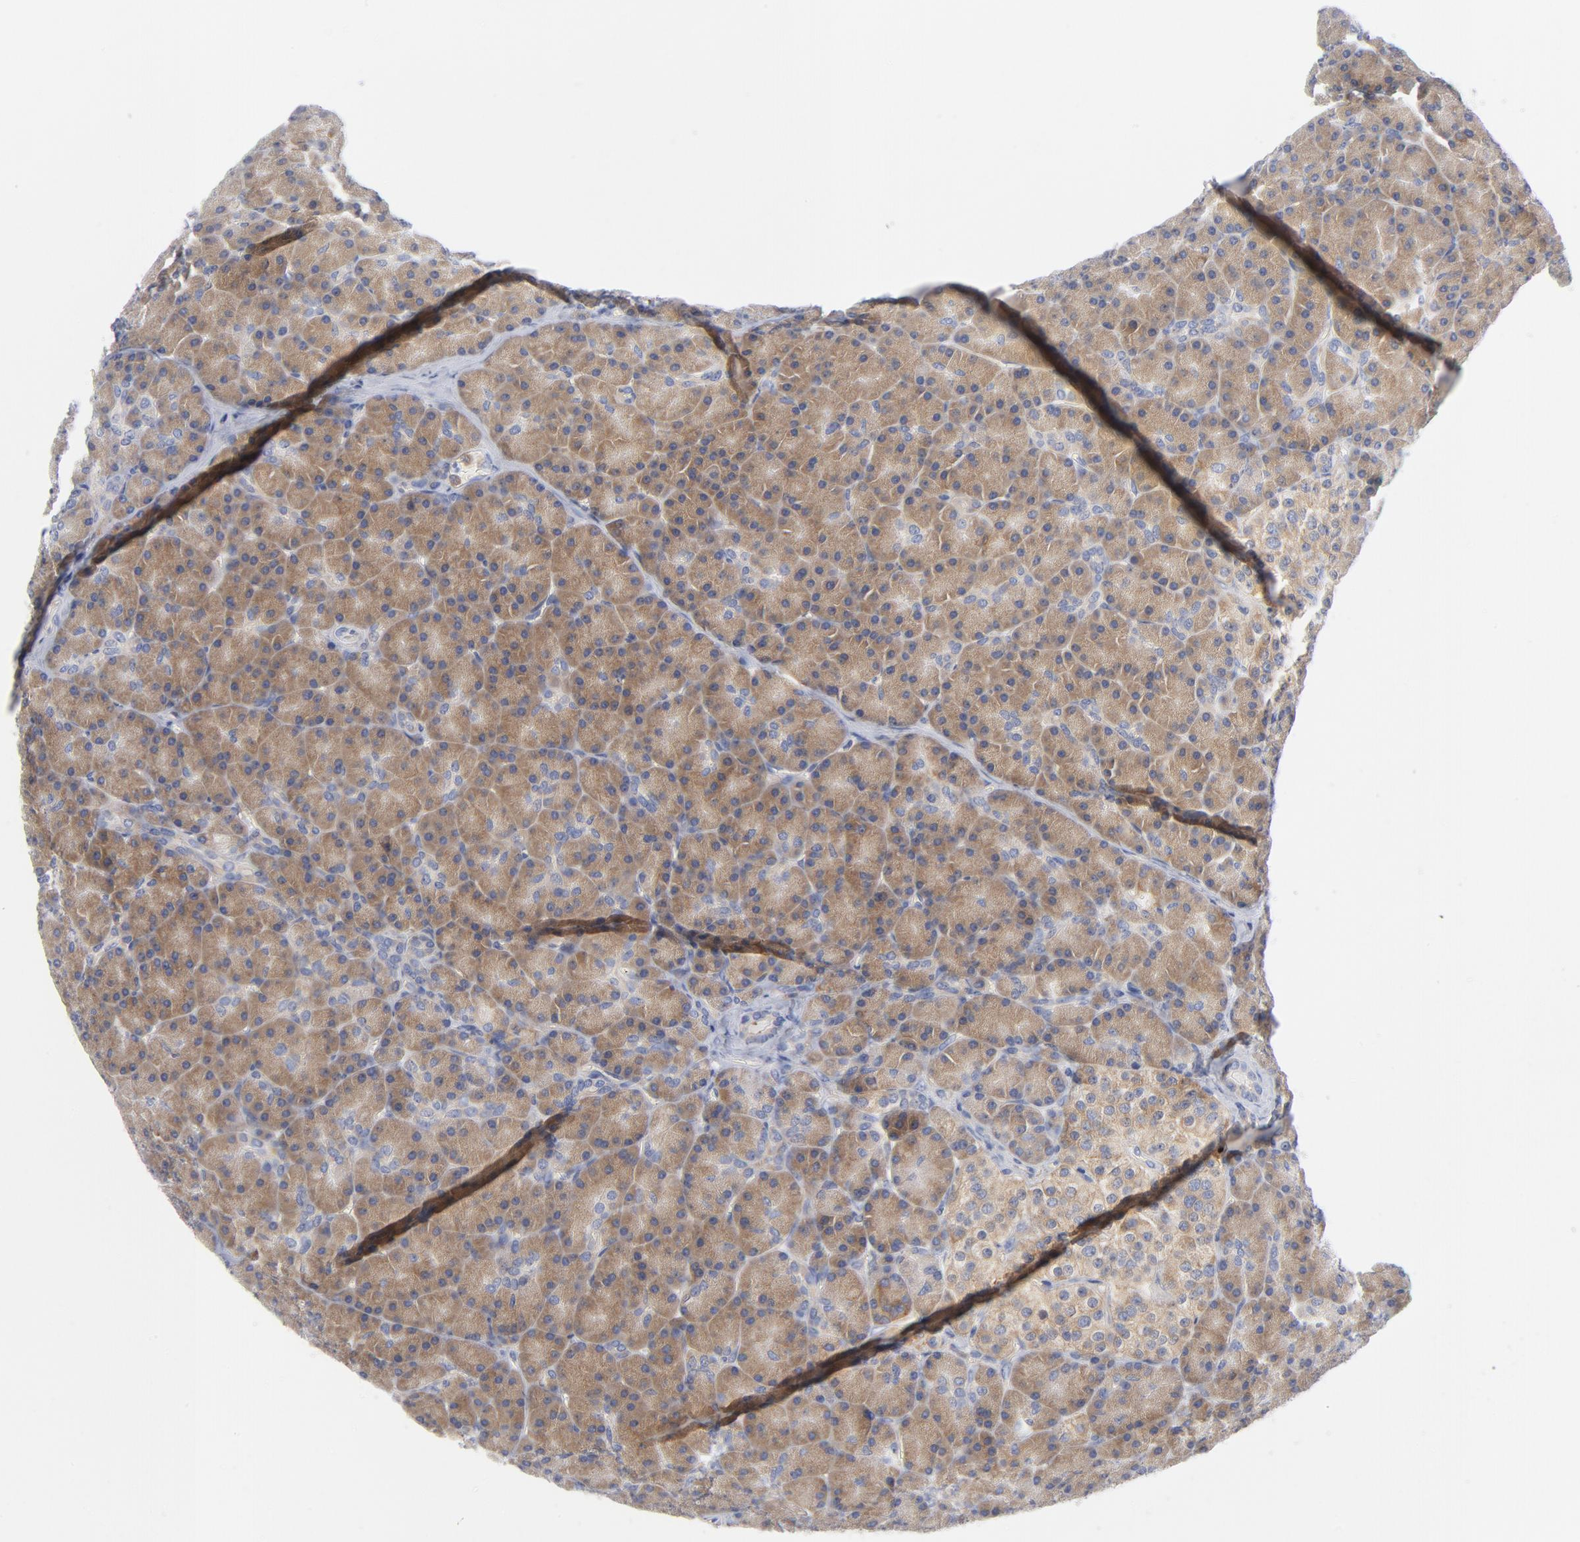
{"staining": {"intensity": "moderate", "quantity": ">75%", "location": "cytoplasmic/membranous"}, "tissue": "pancreas", "cell_type": "Exocrine glandular cells", "image_type": "normal", "snomed": [{"axis": "morphology", "description": "Normal tissue, NOS"}, {"axis": "topography", "description": "Pancreas"}], "caption": "Protein analysis of unremarkable pancreas reveals moderate cytoplasmic/membranous positivity in about >75% of exocrine glandular cells.", "gene": "CD86", "patient": {"sex": "female", "age": 43}}